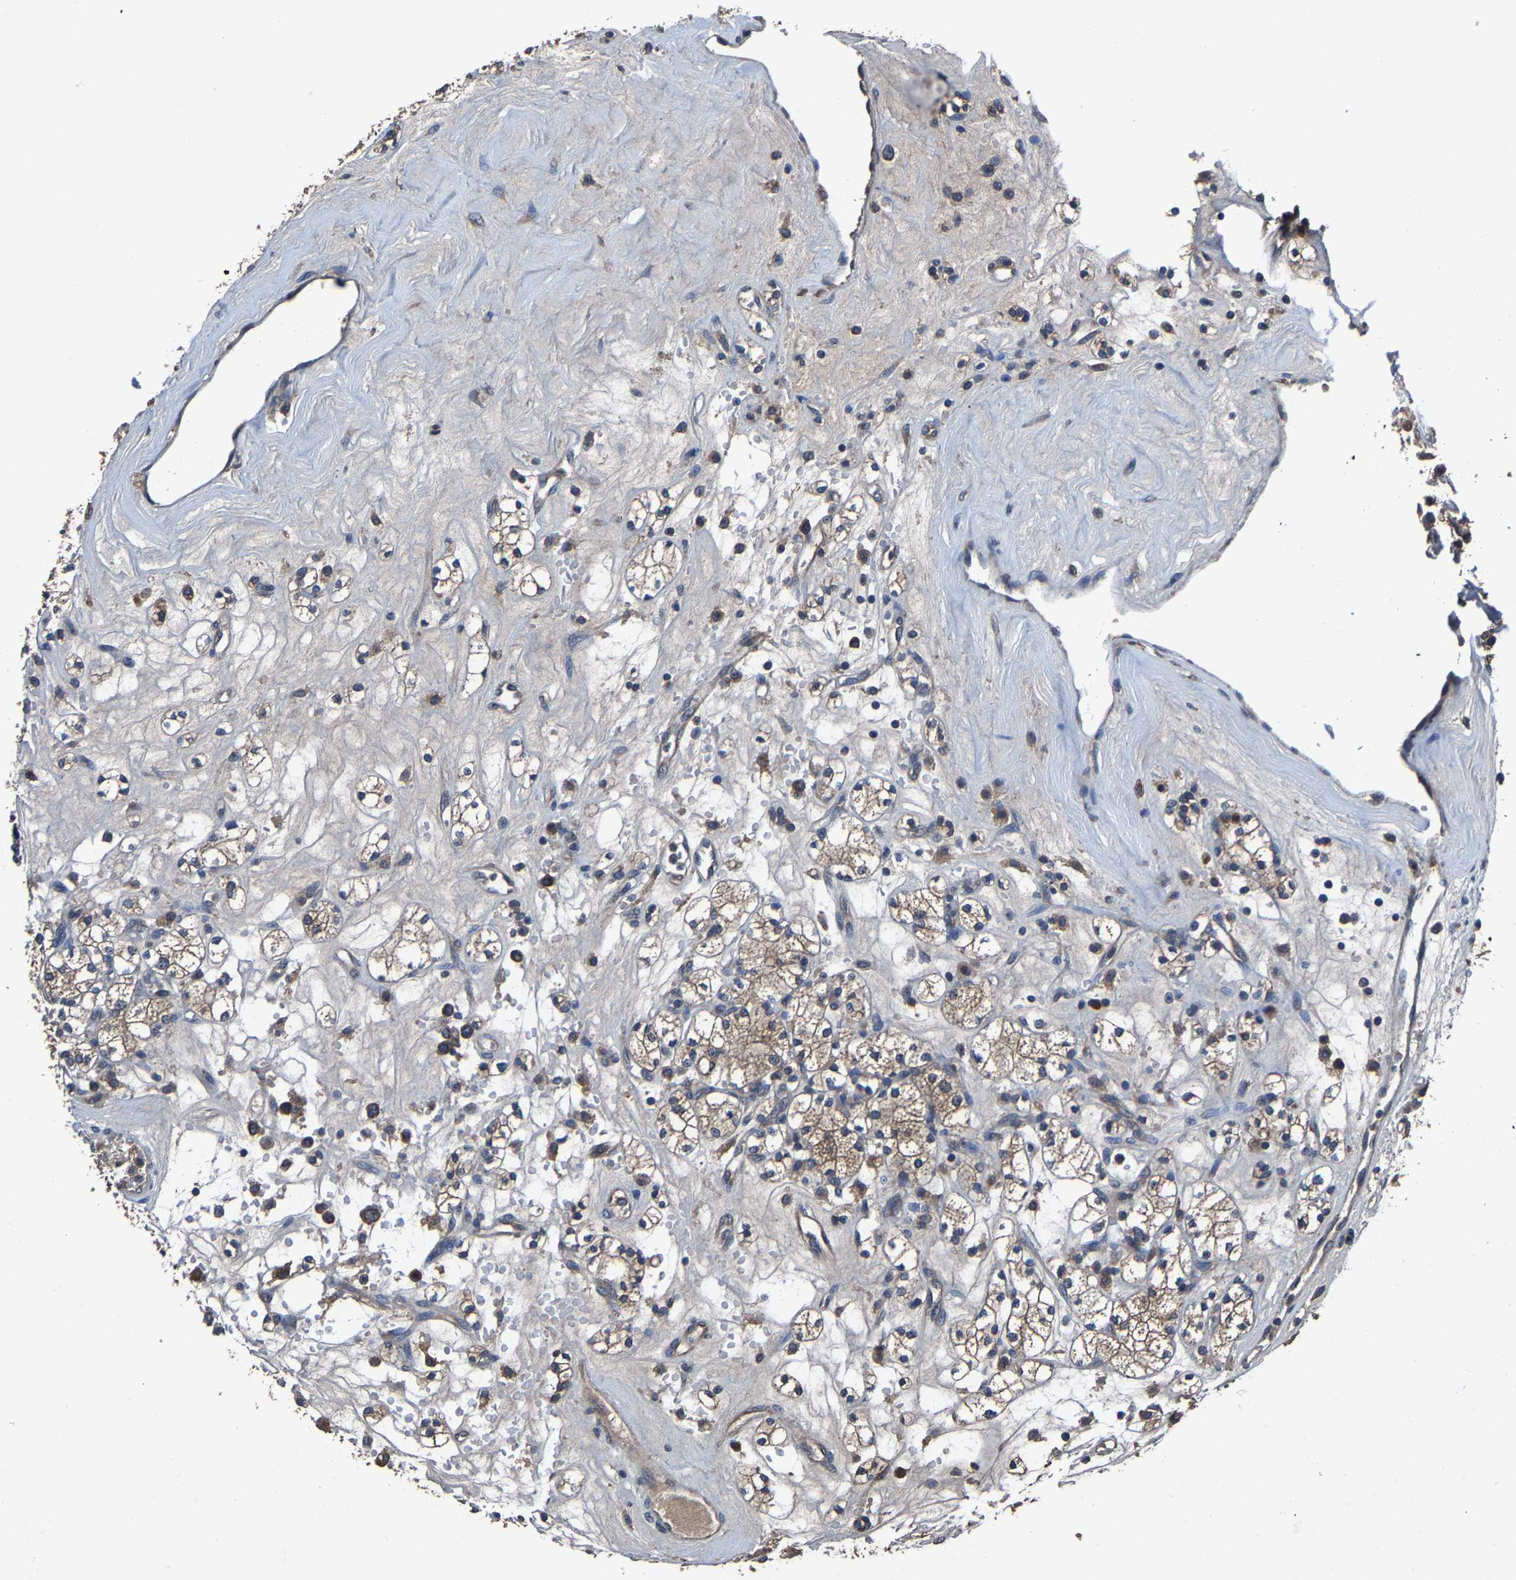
{"staining": {"intensity": "moderate", "quantity": ">75%", "location": "cytoplasmic/membranous"}, "tissue": "renal cancer", "cell_type": "Tumor cells", "image_type": "cancer", "snomed": [{"axis": "morphology", "description": "Adenocarcinoma, NOS"}, {"axis": "topography", "description": "Kidney"}], "caption": "Immunohistochemistry (IHC) (DAB) staining of renal cancer shows moderate cytoplasmic/membranous protein staining in about >75% of tumor cells. The protein of interest is shown in brown color, while the nuclei are stained blue.", "gene": "EBAG9", "patient": {"sex": "male", "age": 77}}